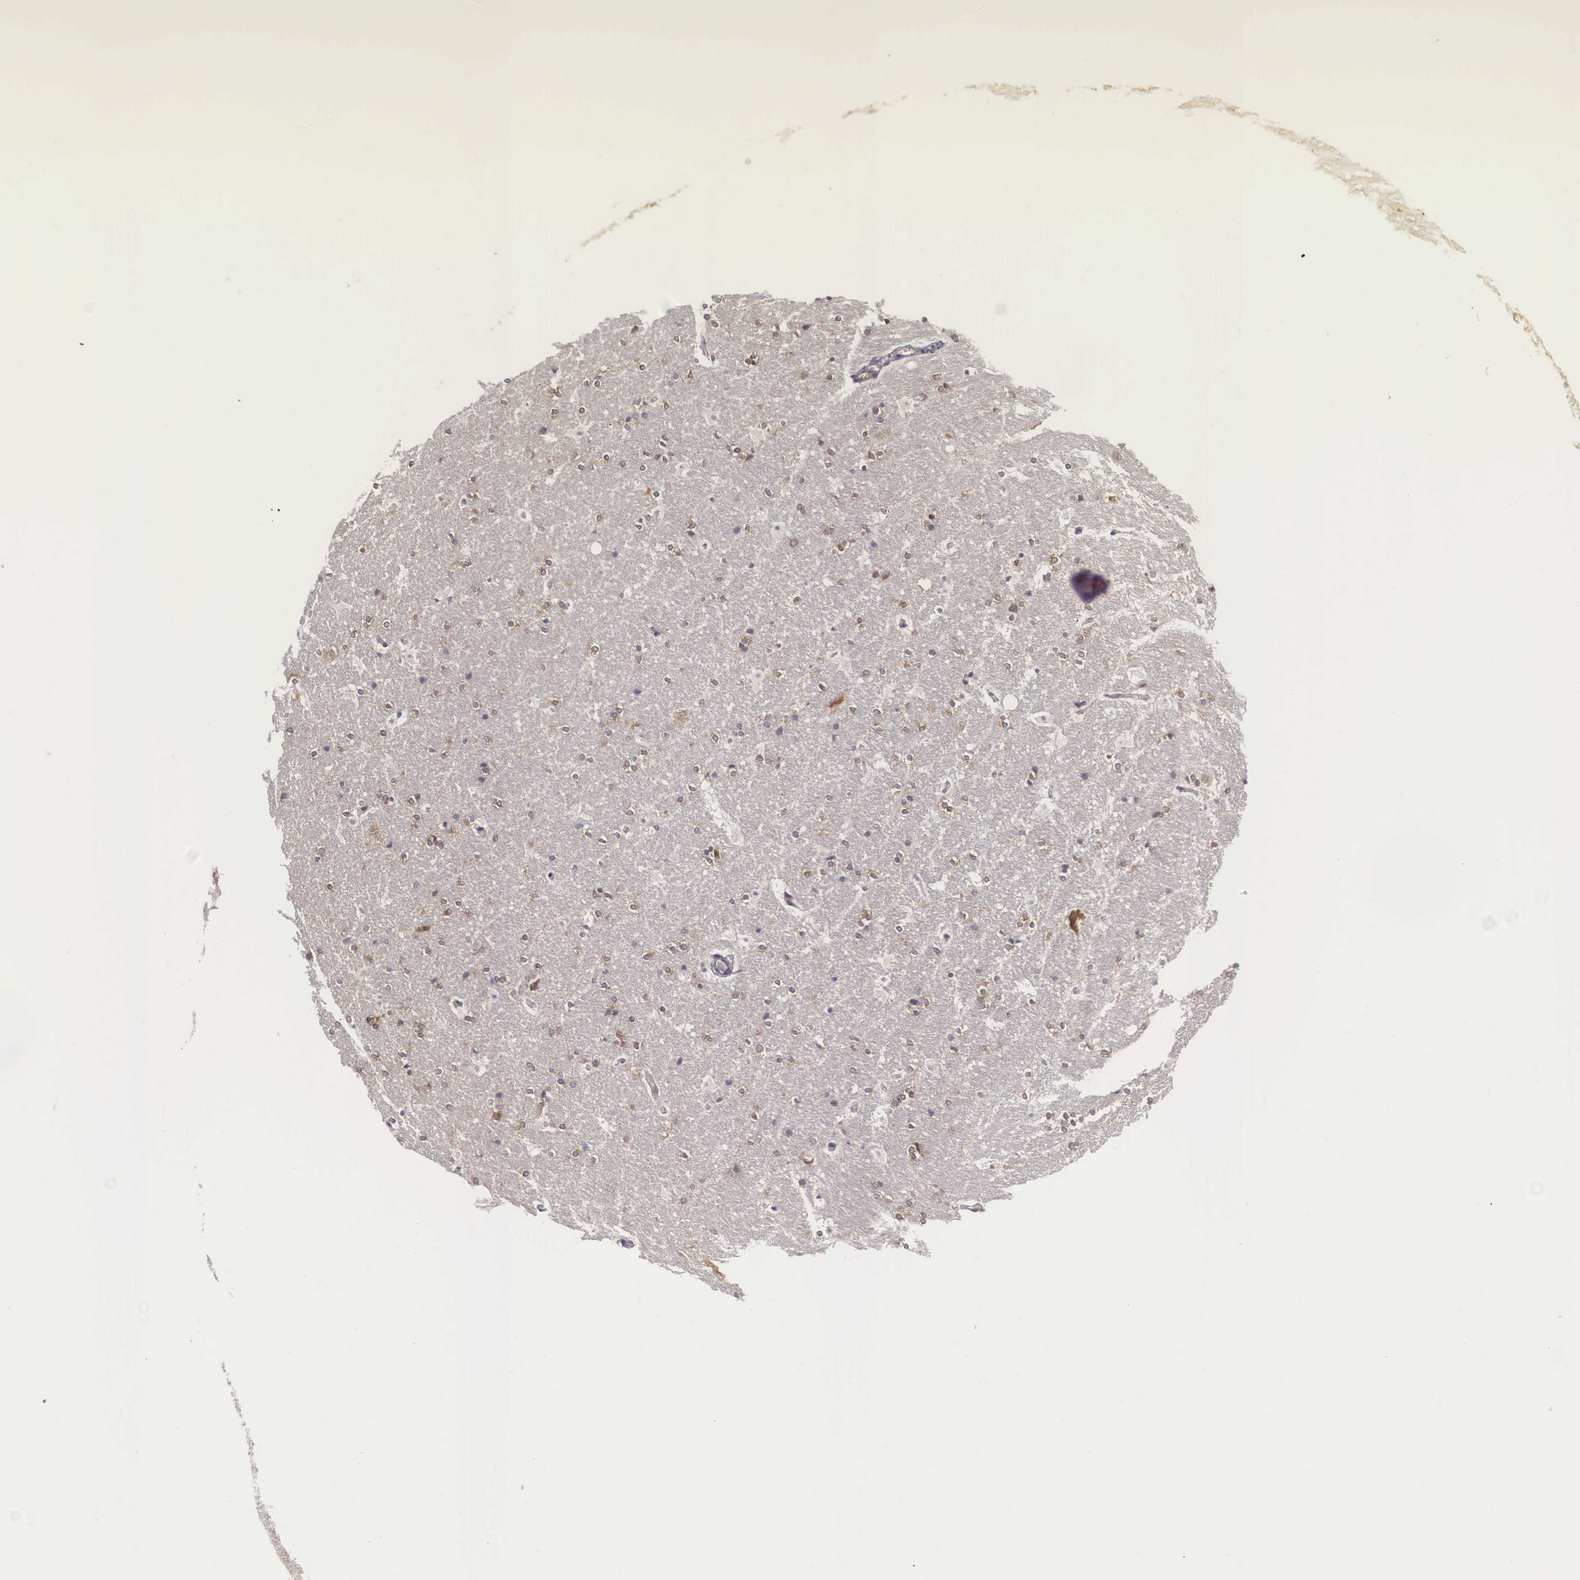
{"staining": {"intensity": "negative", "quantity": "none", "location": "none"}, "tissue": "hippocampus", "cell_type": "Glial cells", "image_type": "normal", "snomed": [{"axis": "morphology", "description": "Normal tissue, NOS"}, {"axis": "topography", "description": "Hippocampus"}], "caption": "Hippocampus stained for a protein using immunohistochemistry demonstrates no positivity glial cells.", "gene": "GRIPAP1", "patient": {"sex": "female", "age": 19}}